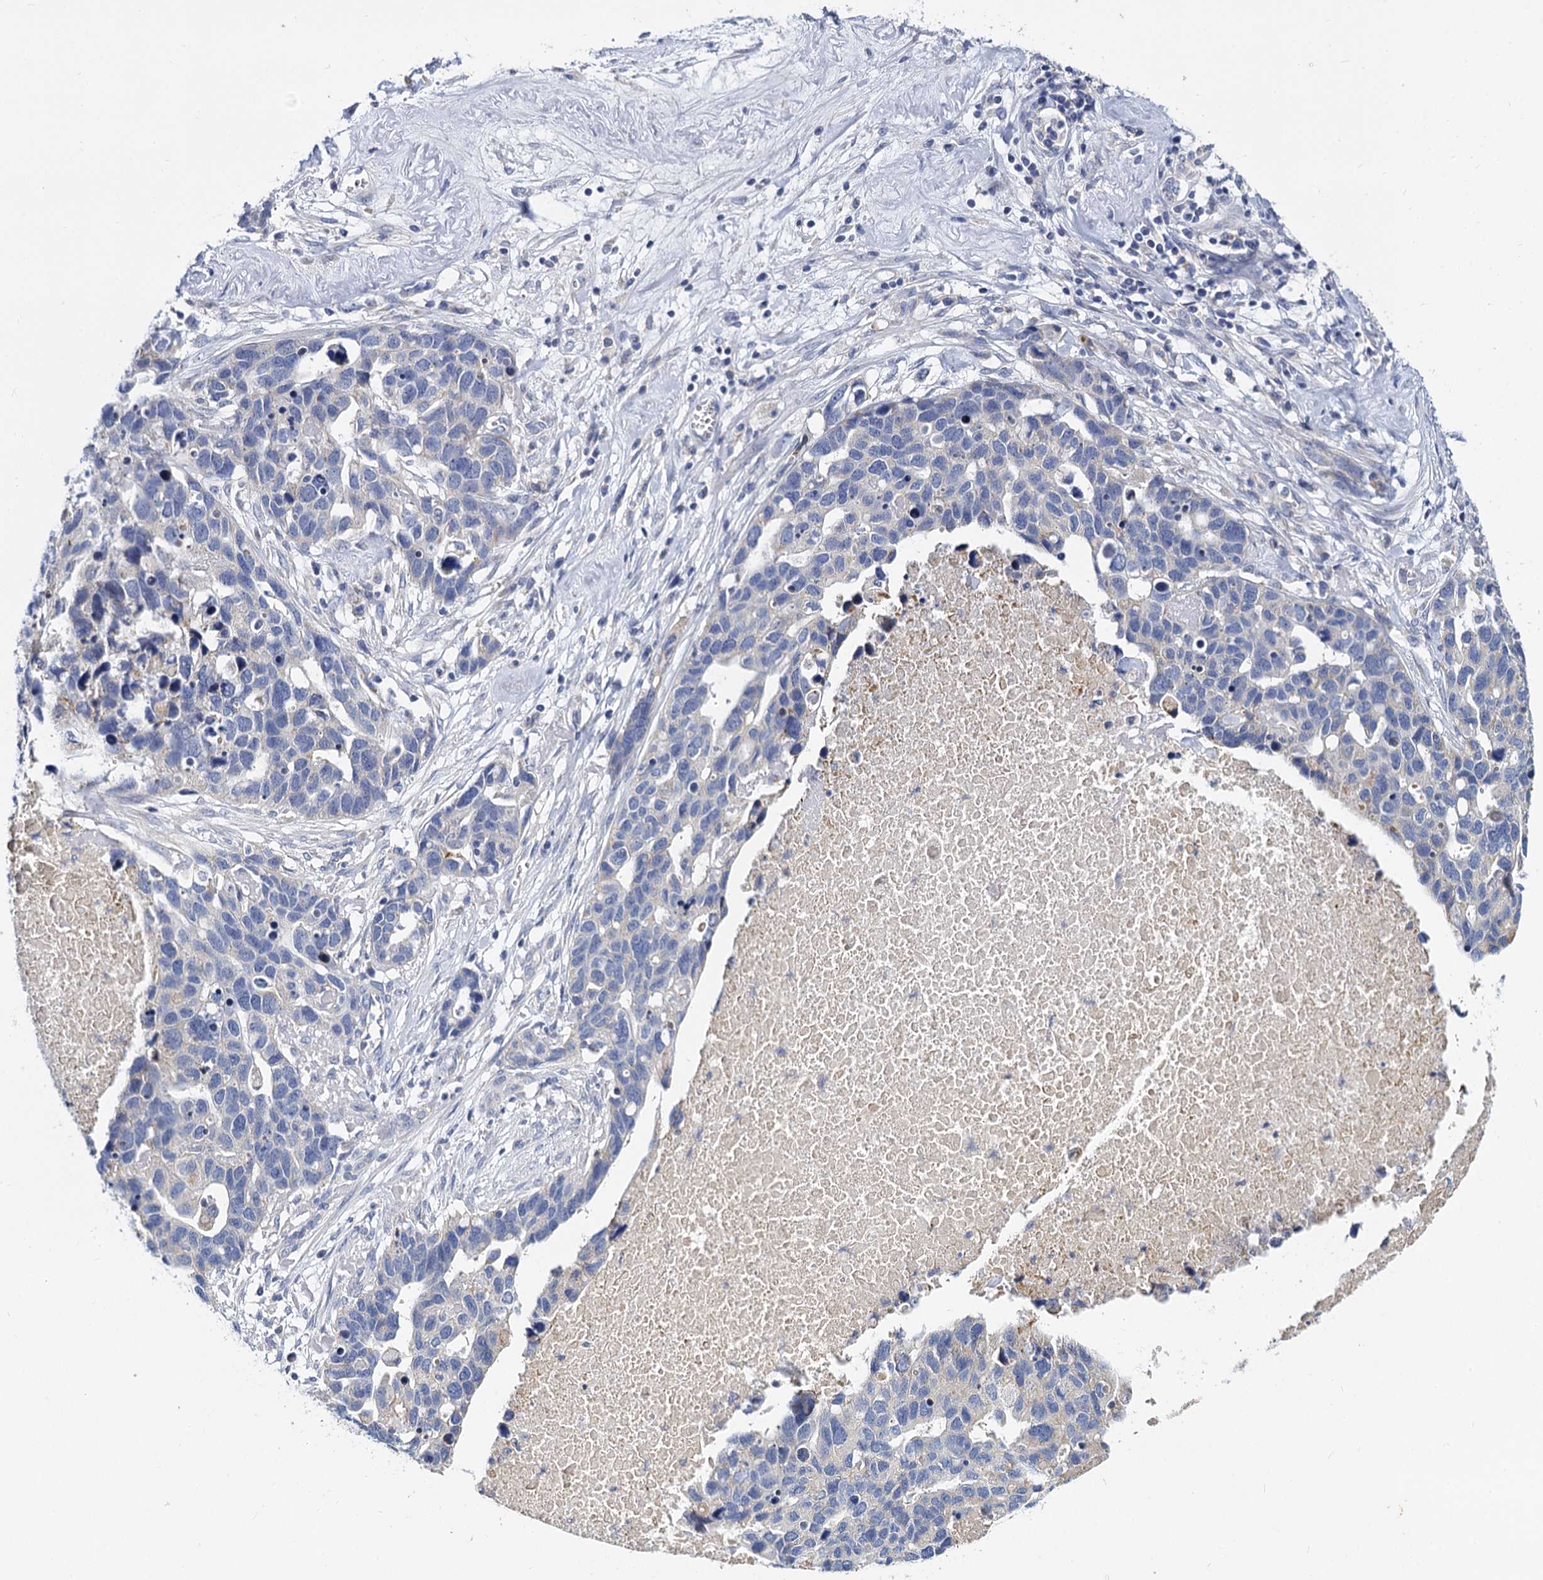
{"staining": {"intensity": "negative", "quantity": "none", "location": "none"}, "tissue": "ovarian cancer", "cell_type": "Tumor cells", "image_type": "cancer", "snomed": [{"axis": "morphology", "description": "Cystadenocarcinoma, serous, NOS"}, {"axis": "topography", "description": "Ovary"}], "caption": "This is an immunohistochemistry (IHC) photomicrograph of human ovarian cancer (serous cystadenocarcinoma). There is no positivity in tumor cells.", "gene": "PANX2", "patient": {"sex": "female", "age": 54}}